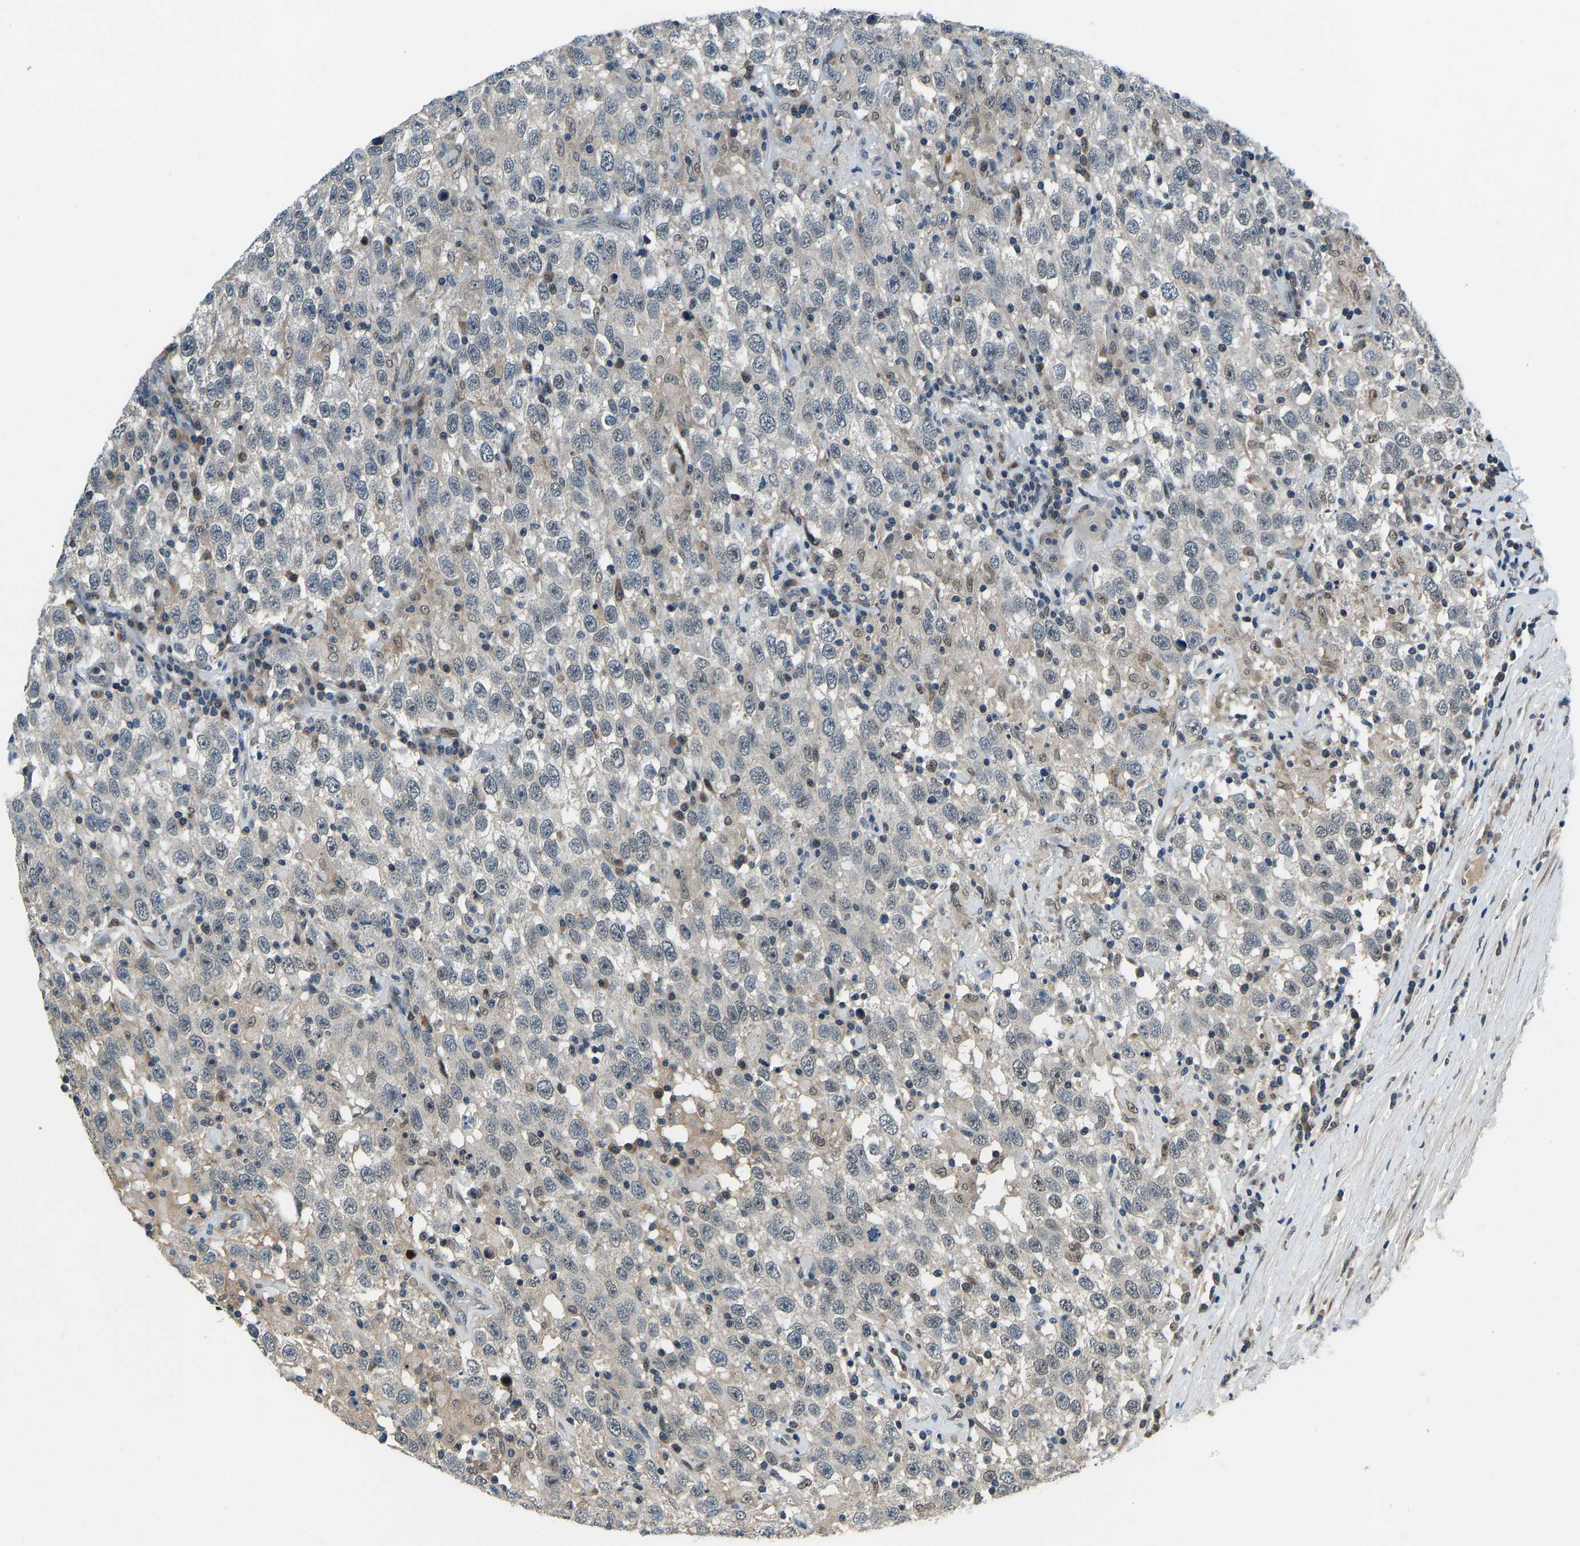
{"staining": {"intensity": "negative", "quantity": "none", "location": "none"}, "tissue": "testis cancer", "cell_type": "Tumor cells", "image_type": "cancer", "snomed": [{"axis": "morphology", "description": "Seminoma, NOS"}, {"axis": "topography", "description": "Testis"}], "caption": "Immunohistochemistry image of neoplastic tissue: human testis cancer (seminoma) stained with DAB exhibits no significant protein positivity in tumor cells.", "gene": "RLIM", "patient": {"sex": "male", "age": 41}}